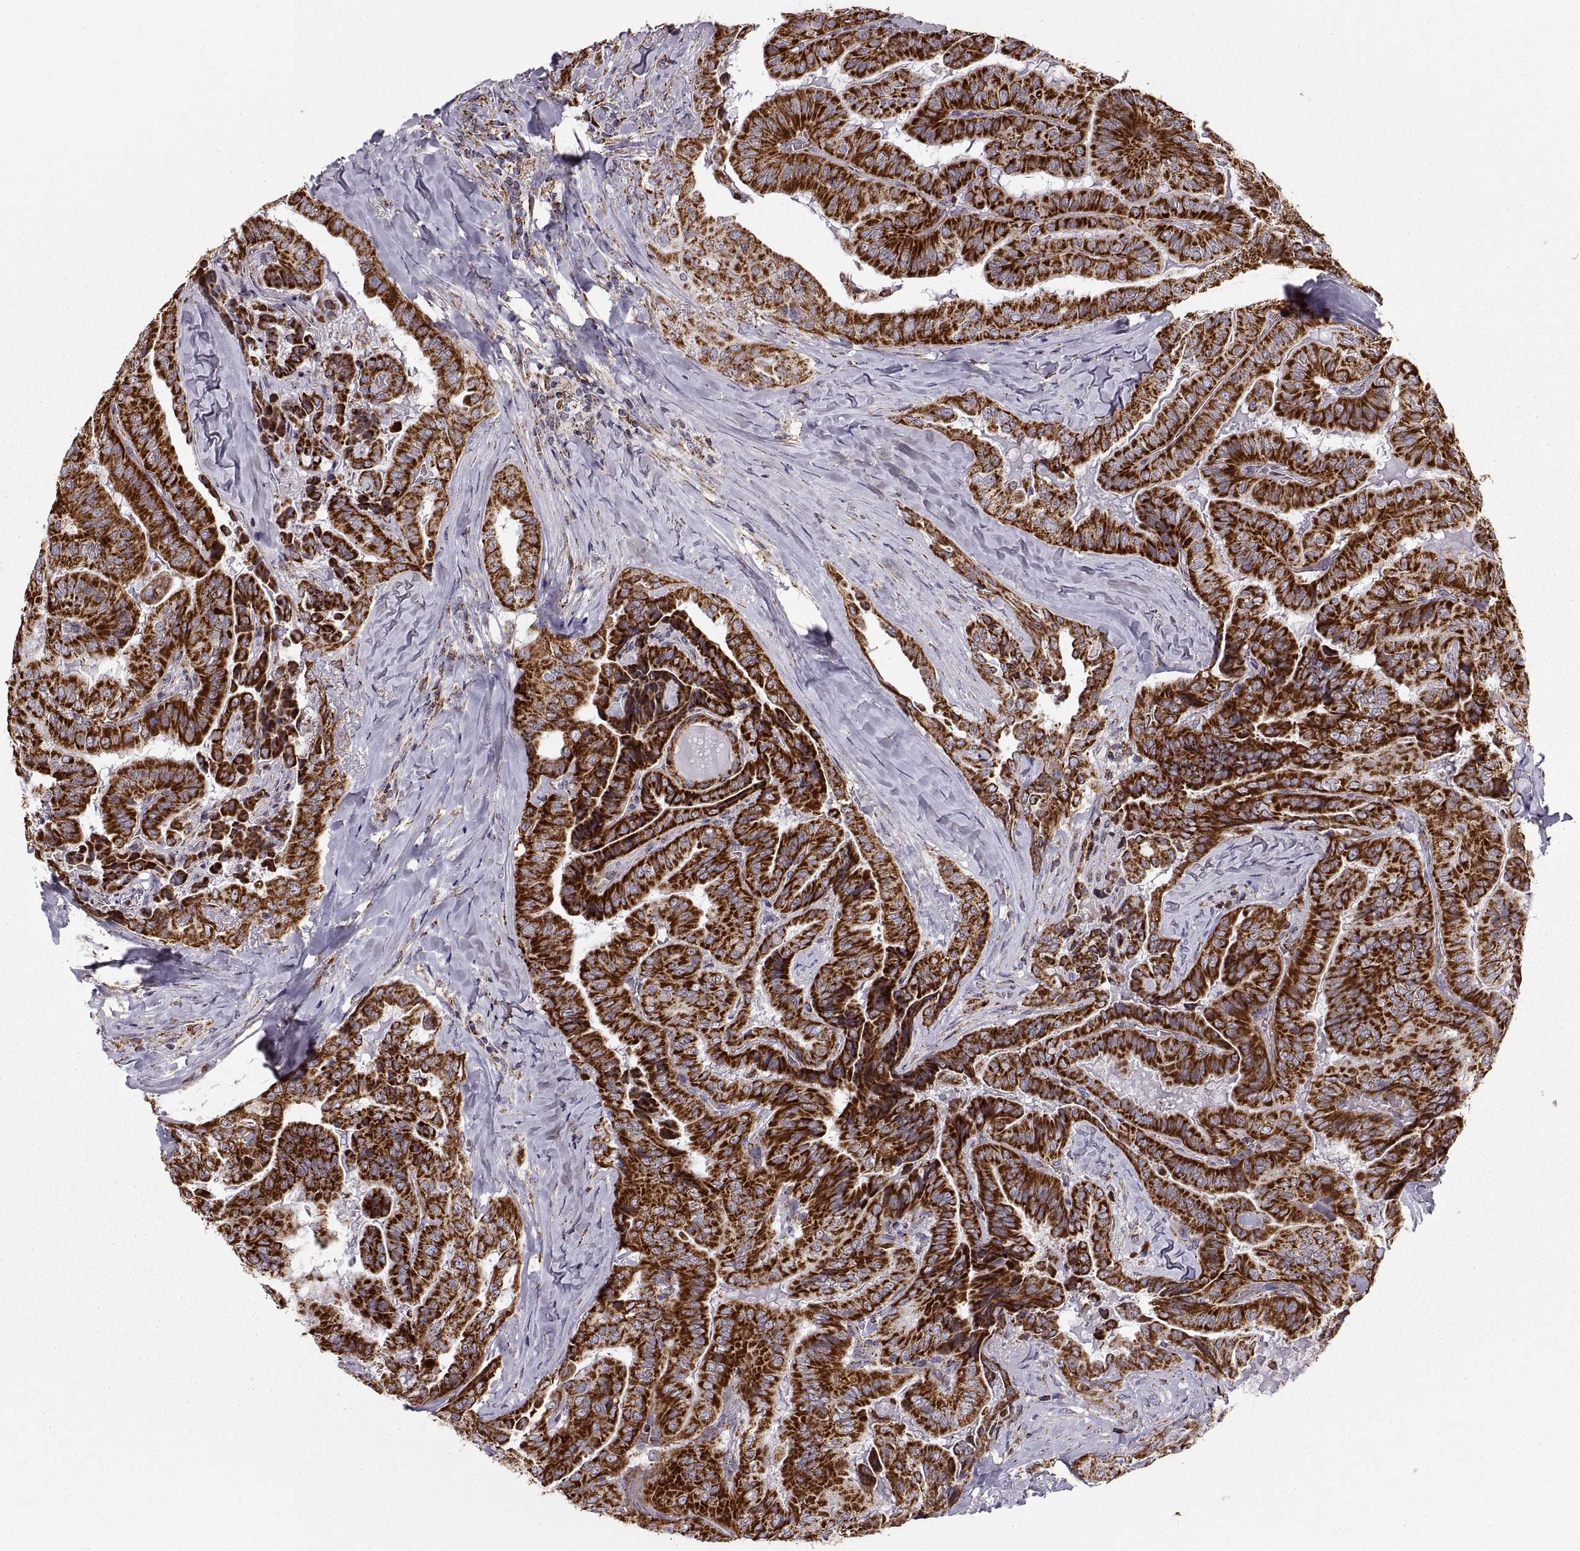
{"staining": {"intensity": "strong", "quantity": ">75%", "location": "cytoplasmic/membranous"}, "tissue": "thyroid cancer", "cell_type": "Tumor cells", "image_type": "cancer", "snomed": [{"axis": "morphology", "description": "Papillary adenocarcinoma, NOS"}, {"axis": "topography", "description": "Thyroid gland"}], "caption": "Papillary adenocarcinoma (thyroid) stained with a protein marker demonstrates strong staining in tumor cells.", "gene": "ARSD", "patient": {"sex": "female", "age": 68}}